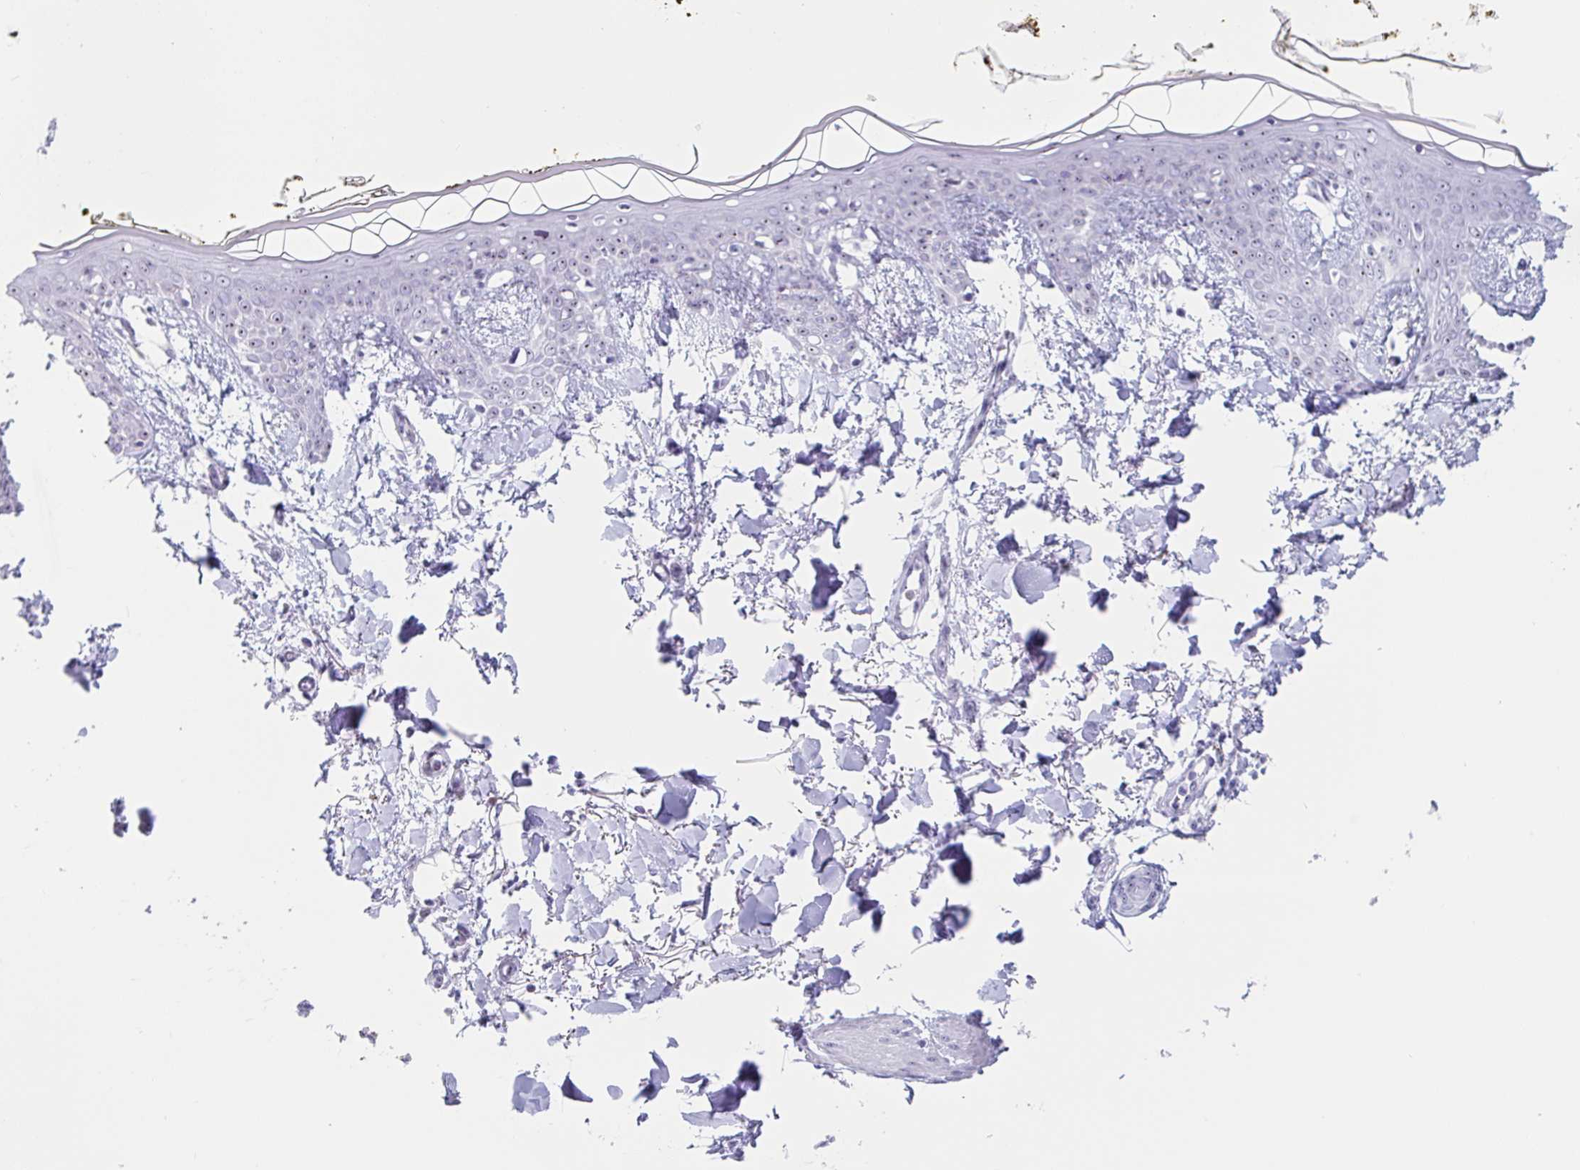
{"staining": {"intensity": "negative", "quantity": "none", "location": "none"}, "tissue": "skin", "cell_type": "Fibroblasts", "image_type": "normal", "snomed": [{"axis": "morphology", "description": "Normal tissue, NOS"}, {"axis": "topography", "description": "Skin"}], "caption": "Photomicrograph shows no significant protein staining in fibroblasts of normal skin. The staining was performed using DAB to visualize the protein expression in brown, while the nuclei were stained in blue with hematoxylin (Magnification: 20x).", "gene": "LENG9", "patient": {"sex": "female", "age": 34}}